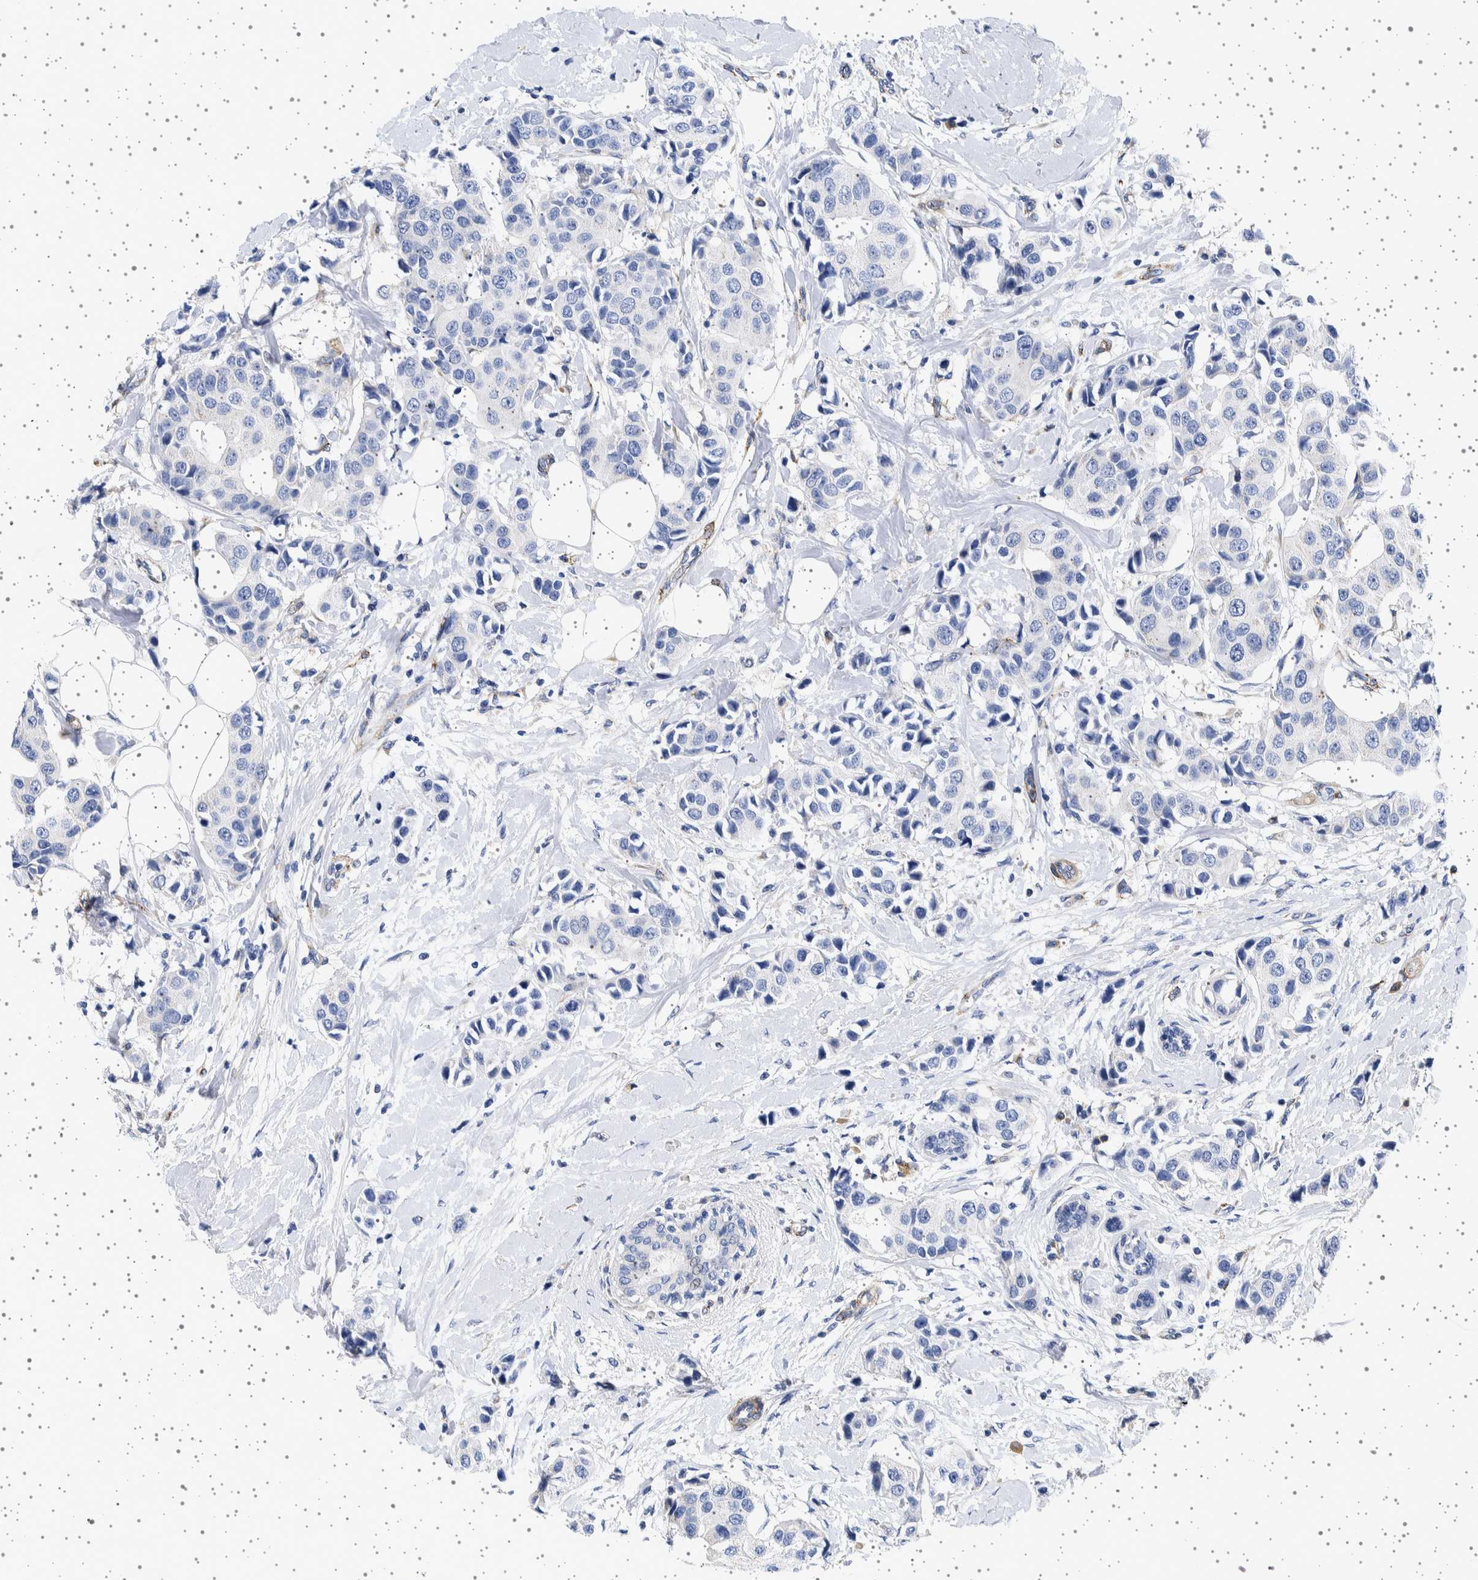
{"staining": {"intensity": "negative", "quantity": "none", "location": "none"}, "tissue": "breast cancer", "cell_type": "Tumor cells", "image_type": "cancer", "snomed": [{"axis": "morphology", "description": "Normal tissue, NOS"}, {"axis": "morphology", "description": "Duct carcinoma"}, {"axis": "topography", "description": "Breast"}], "caption": "Immunohistochemistry of intraductal carcinoma (breast) reveals no positivity in tumor cells. (DAB IHC, high magnification).", "gene": "SEPTIN4", "patient": {"sex": "female", "age": 39}}